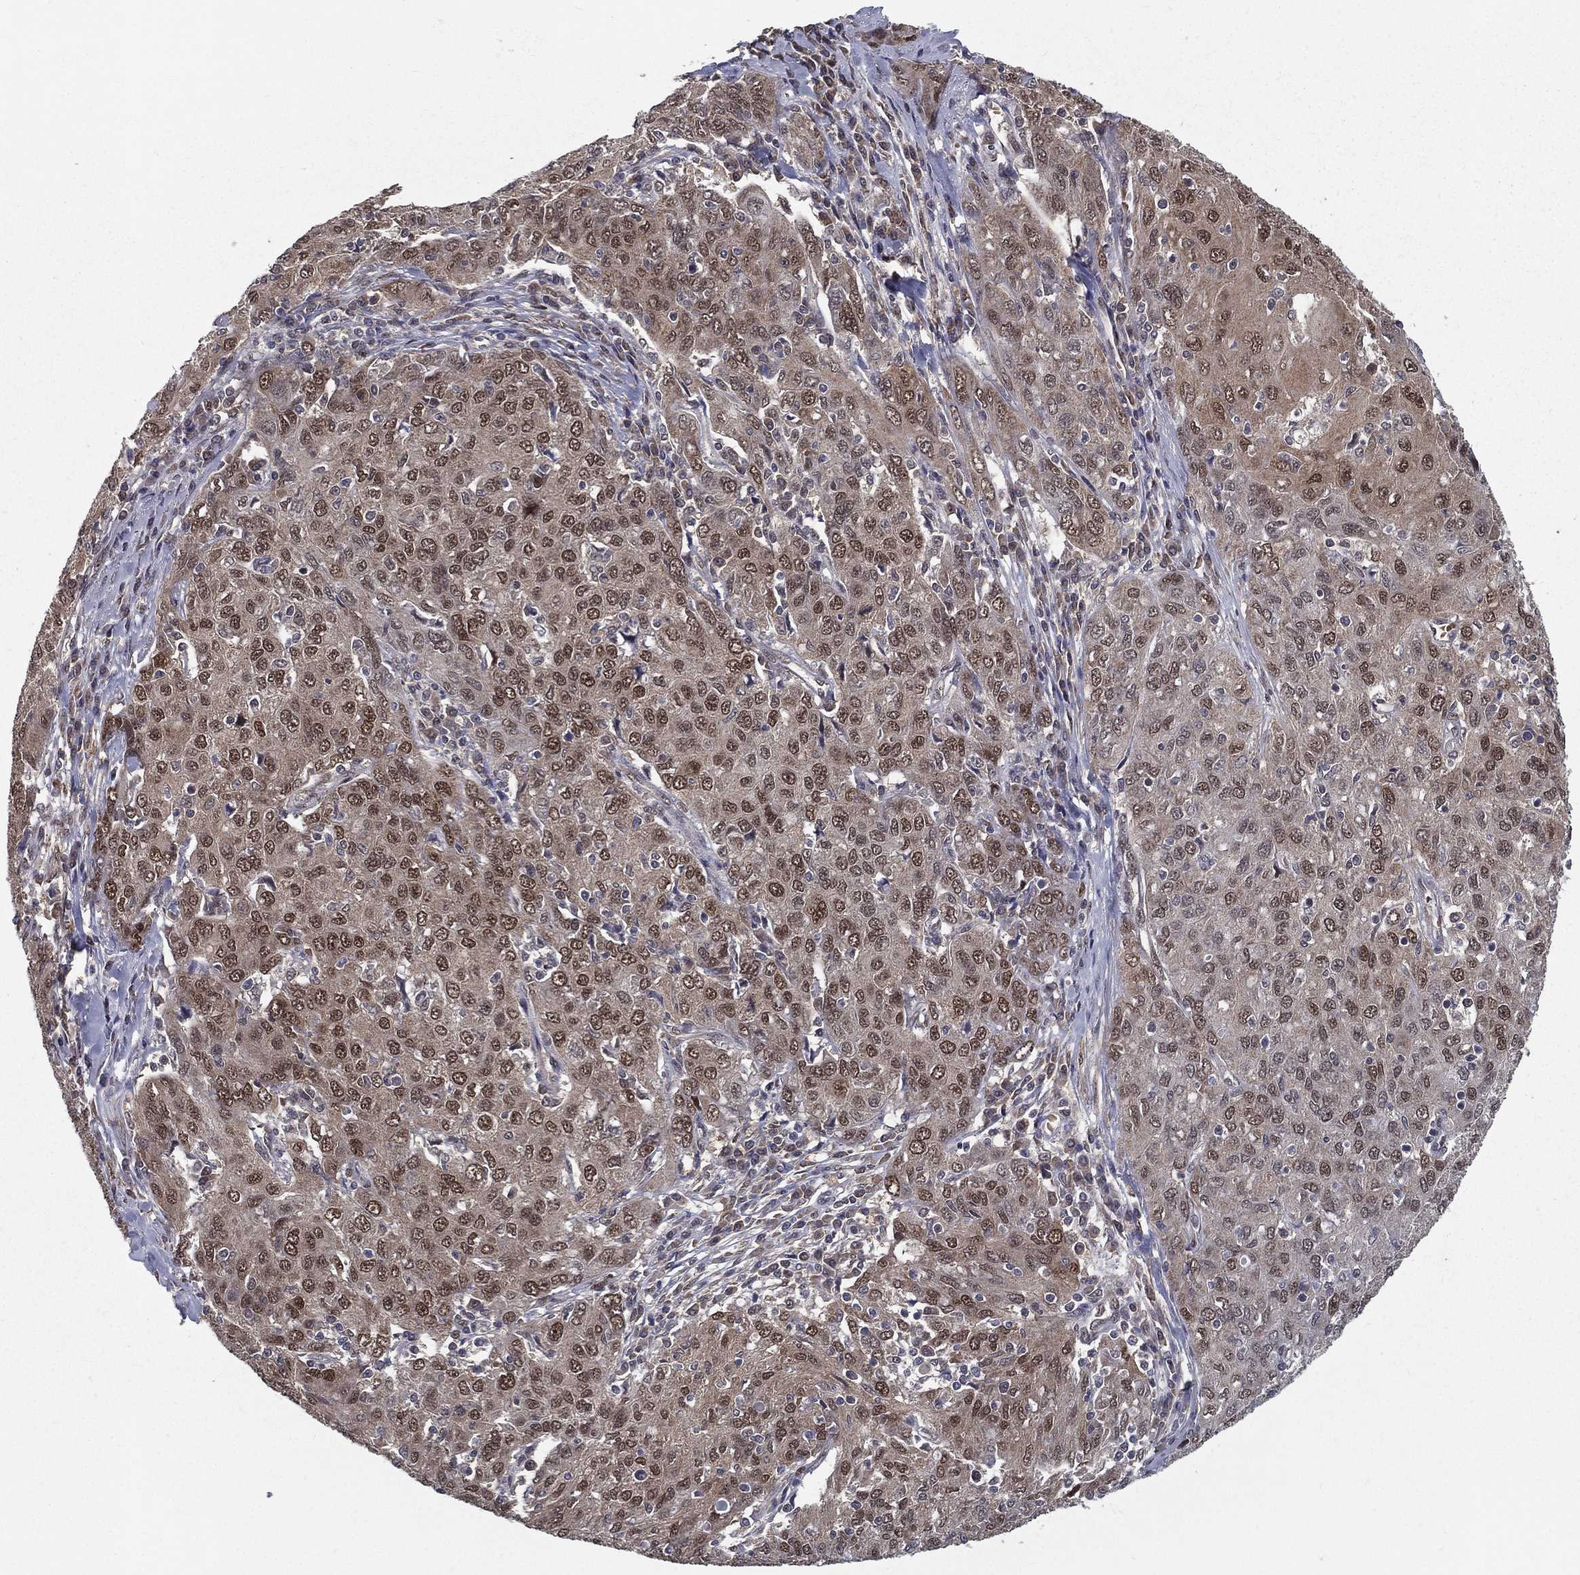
{"staining": {"intensity": "moderate", "quantity": "25%-75%", "location": "cytoplasmic/membranous,nuclear"}, "tissue": "ovarian cancer", "cell_type": "Tumor cells", "image_type": "cancer", "snomed": [{"axis": "morphology", "description": "Carcinoma, endometroid"}, {"axis": "topography", "description": "Ovary"}], "caption": "IHC micrograph of neoplastic tissue: human ovarian cancer stained using immunohistochemistry (IHC) reveals medium levels of moderate protein expression localized specifically in the cytoplasmic/membranous and nuclear of tumor cells, appearing as a cytoplasmic/membranous and nuclear brown color.", "gene": "CARM1", "patient": {"sex": "female", "age": 50}}